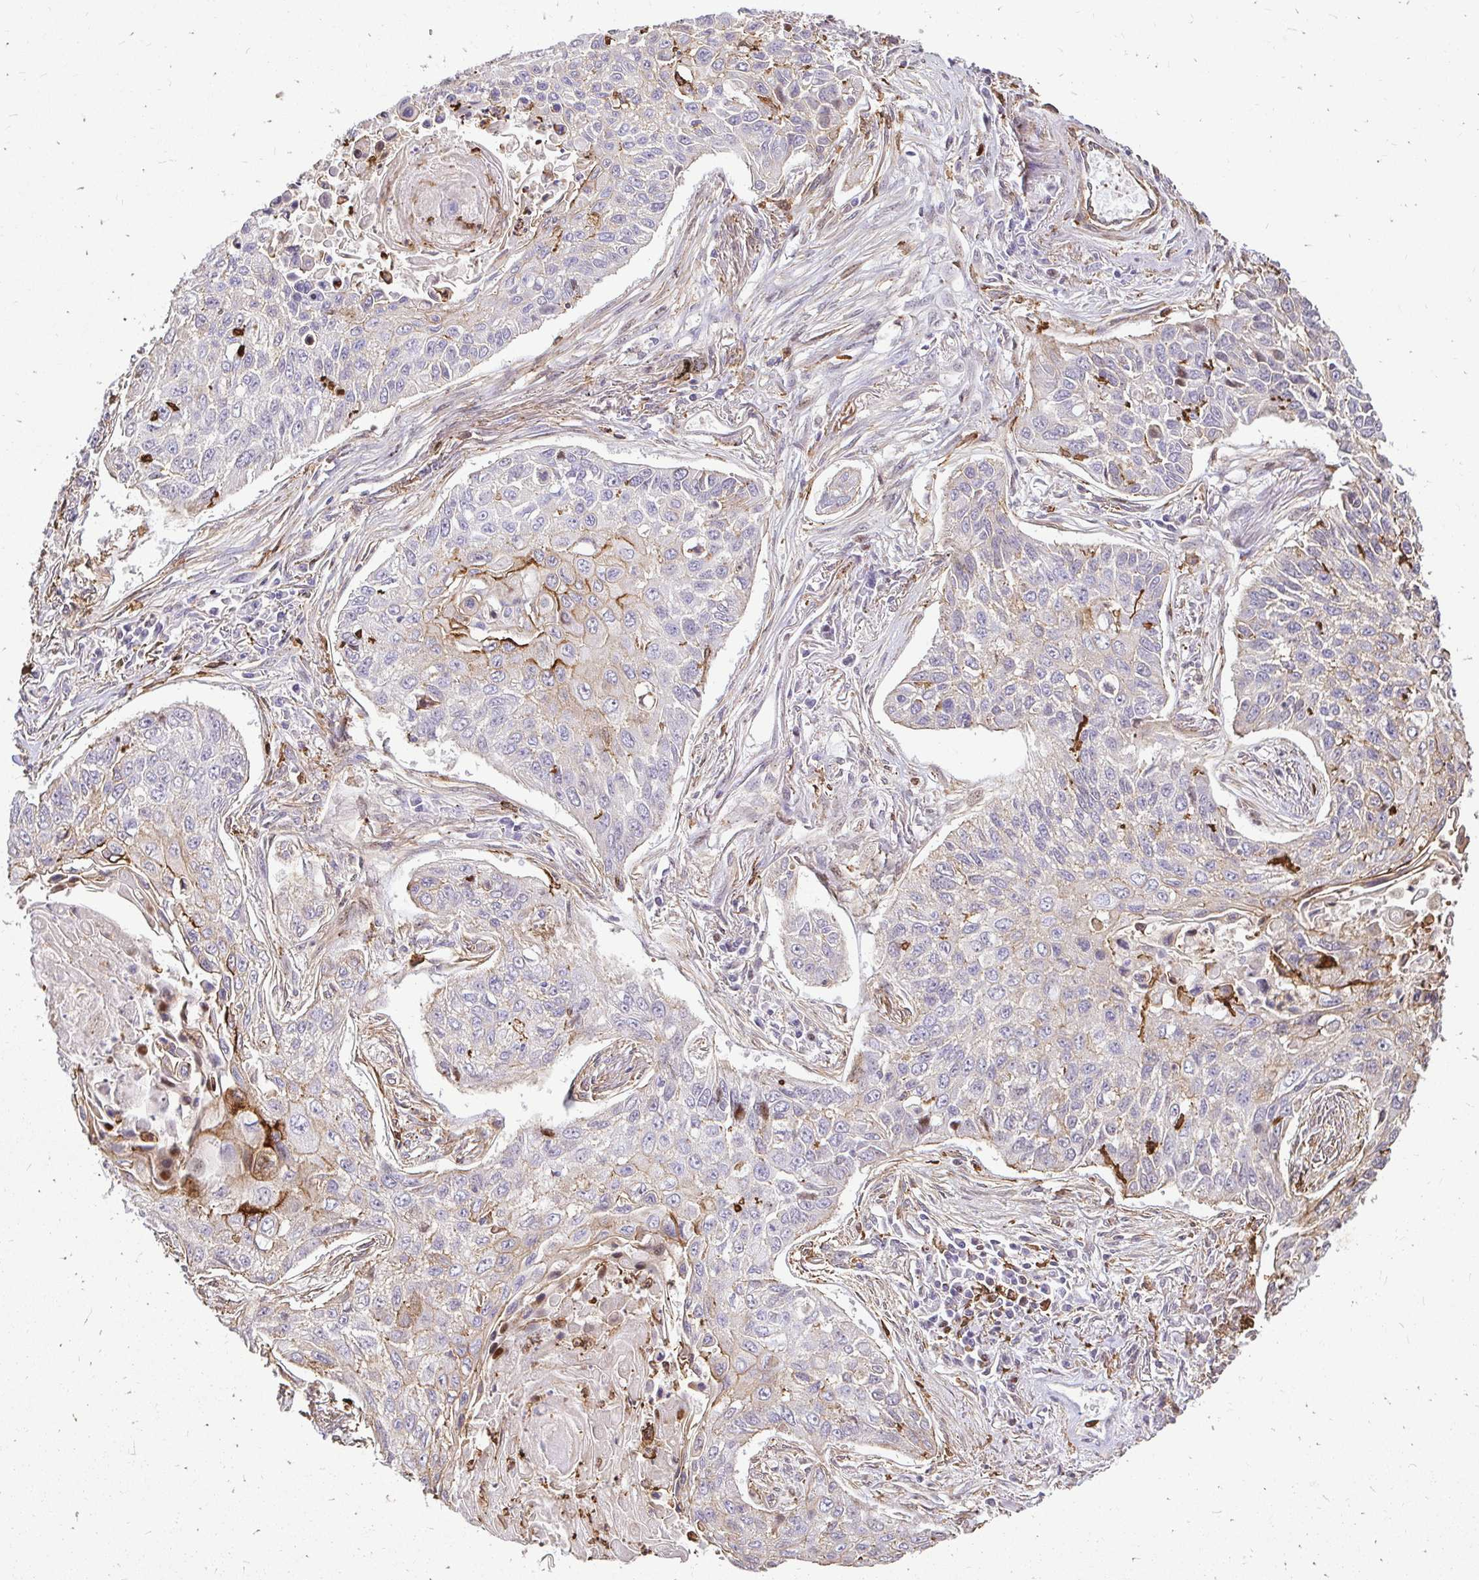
{"staining": {"intensity": "strong", "quantity": "<25%", "location": "cytoplasmic/membranous"}, "tissue": "lung cancer", "cell_type": "Tumor cells", "image_type": "cancer", "snomed": [{"axis": "morphology", "description": "Squamous cell carcinoma, NOS"}, {"axis": "topography", "description": "Lung"}], "caption": "IHC staining of squamous cell carcinoma (lung), which exhibits medium levels of strong cytoplasmic/membranous positivity in approximately <25% of tumor cells indicating strong cytoplasmic/membranous protein positivity. The staining was performed using DAB (brown) for protein detection and nuclei were counterstained in hematoxylin (blue).", "gene": "GSN", "patient": {"sex": "male", "age": 75}}